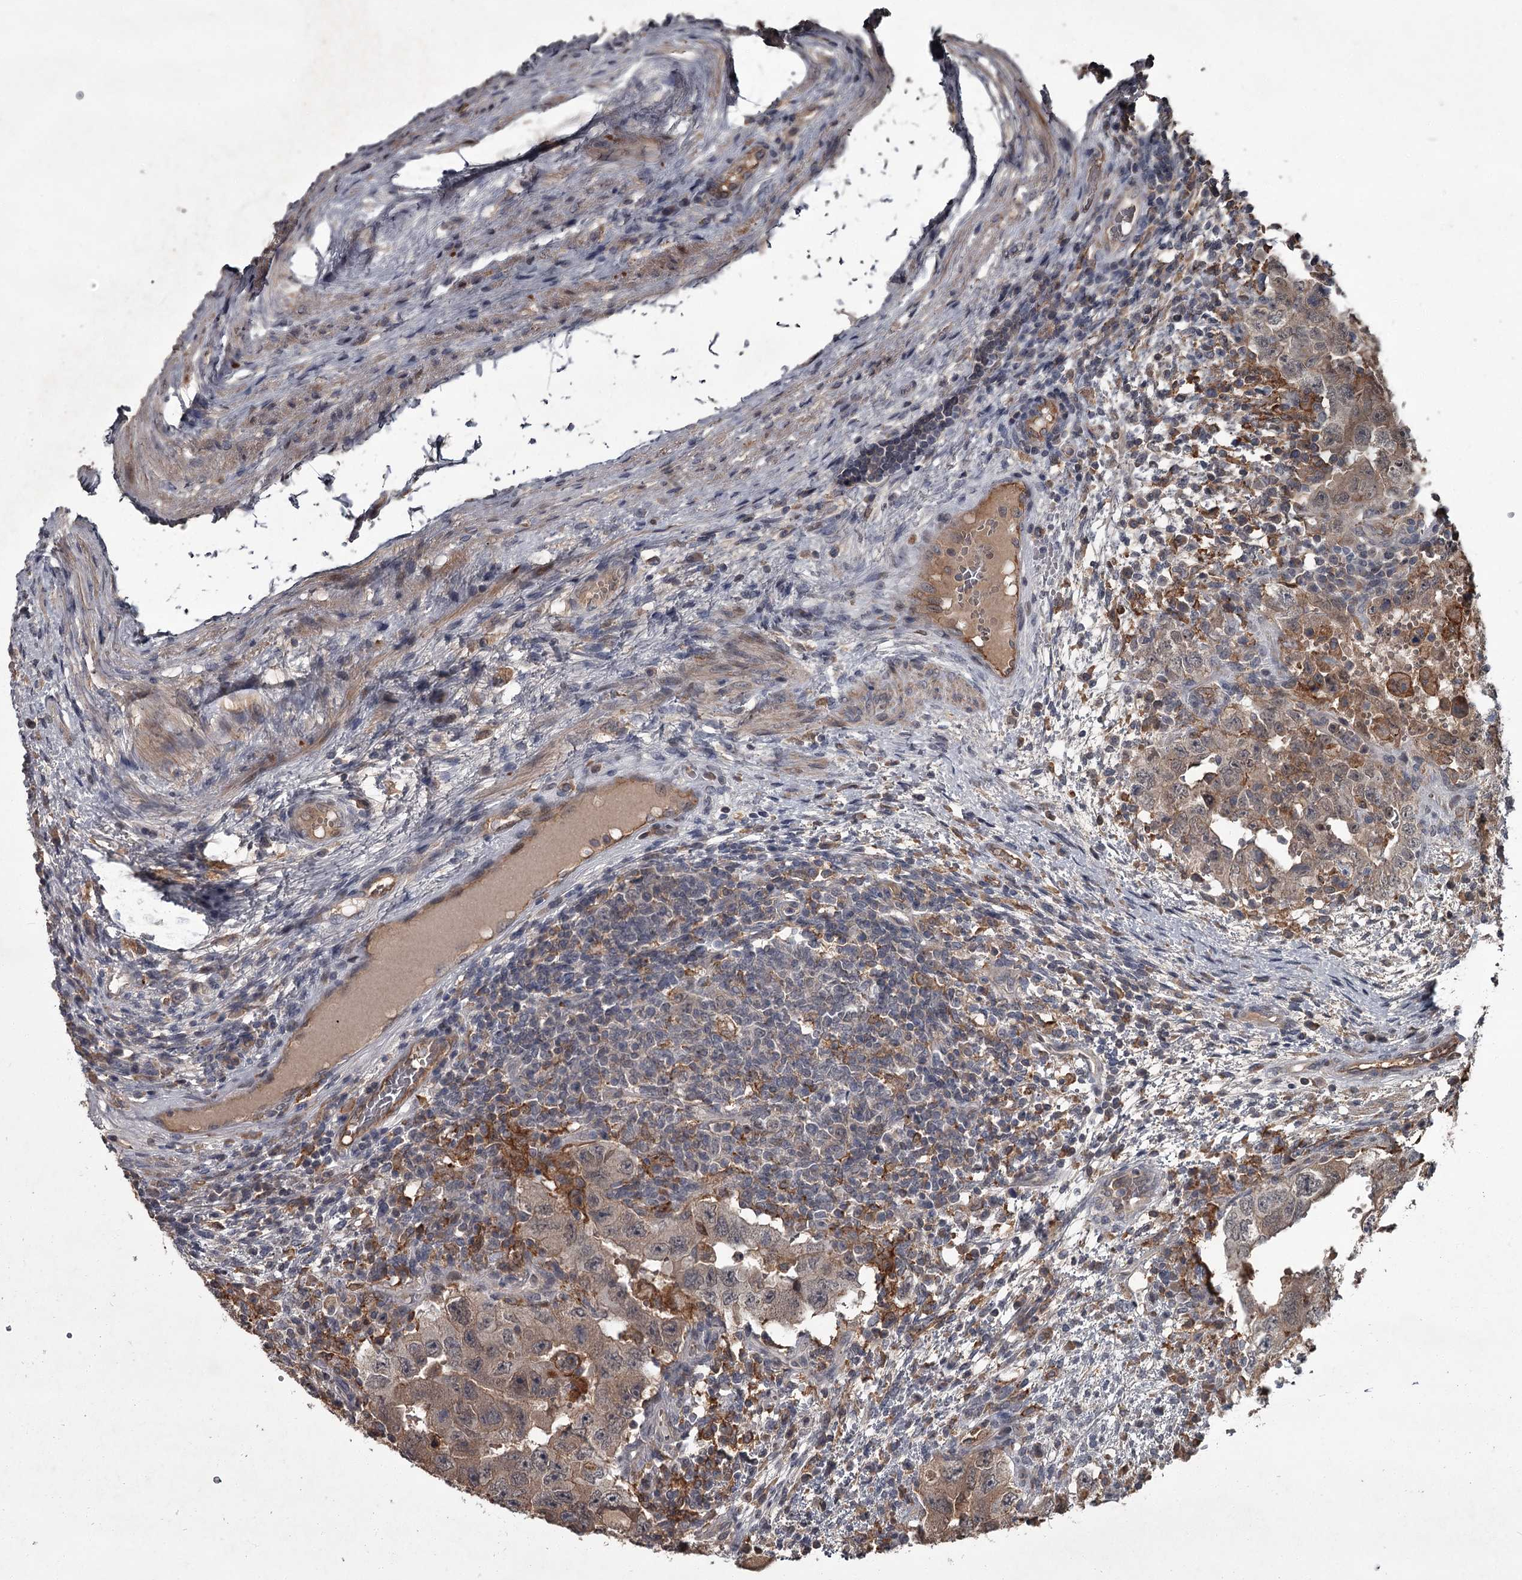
{"staining": {"intensity": "weak", "quantity": ">75%", "location": "cytoplasmic/membranous"}, "tissue": "testis cancer", "cell_type": "Tumor cells", "image_type": "cancer", "snomed": [{"axis": "morphology", "description": "Carcinoma, Embryonal, NOS"}, {"axis": "topography", "description": "Testis"}], "caption": "DAB immunohistochemical staining of human testis embryonal carcinoma demonstrates weak cytoplasmic/membranous protein staining in approximately >75% of tumor cells. (Brightfield microscopy of DAB IHC at high magnification).", "gene": "FLVCR2", "patient": {"sex": "male", "age": 26}}